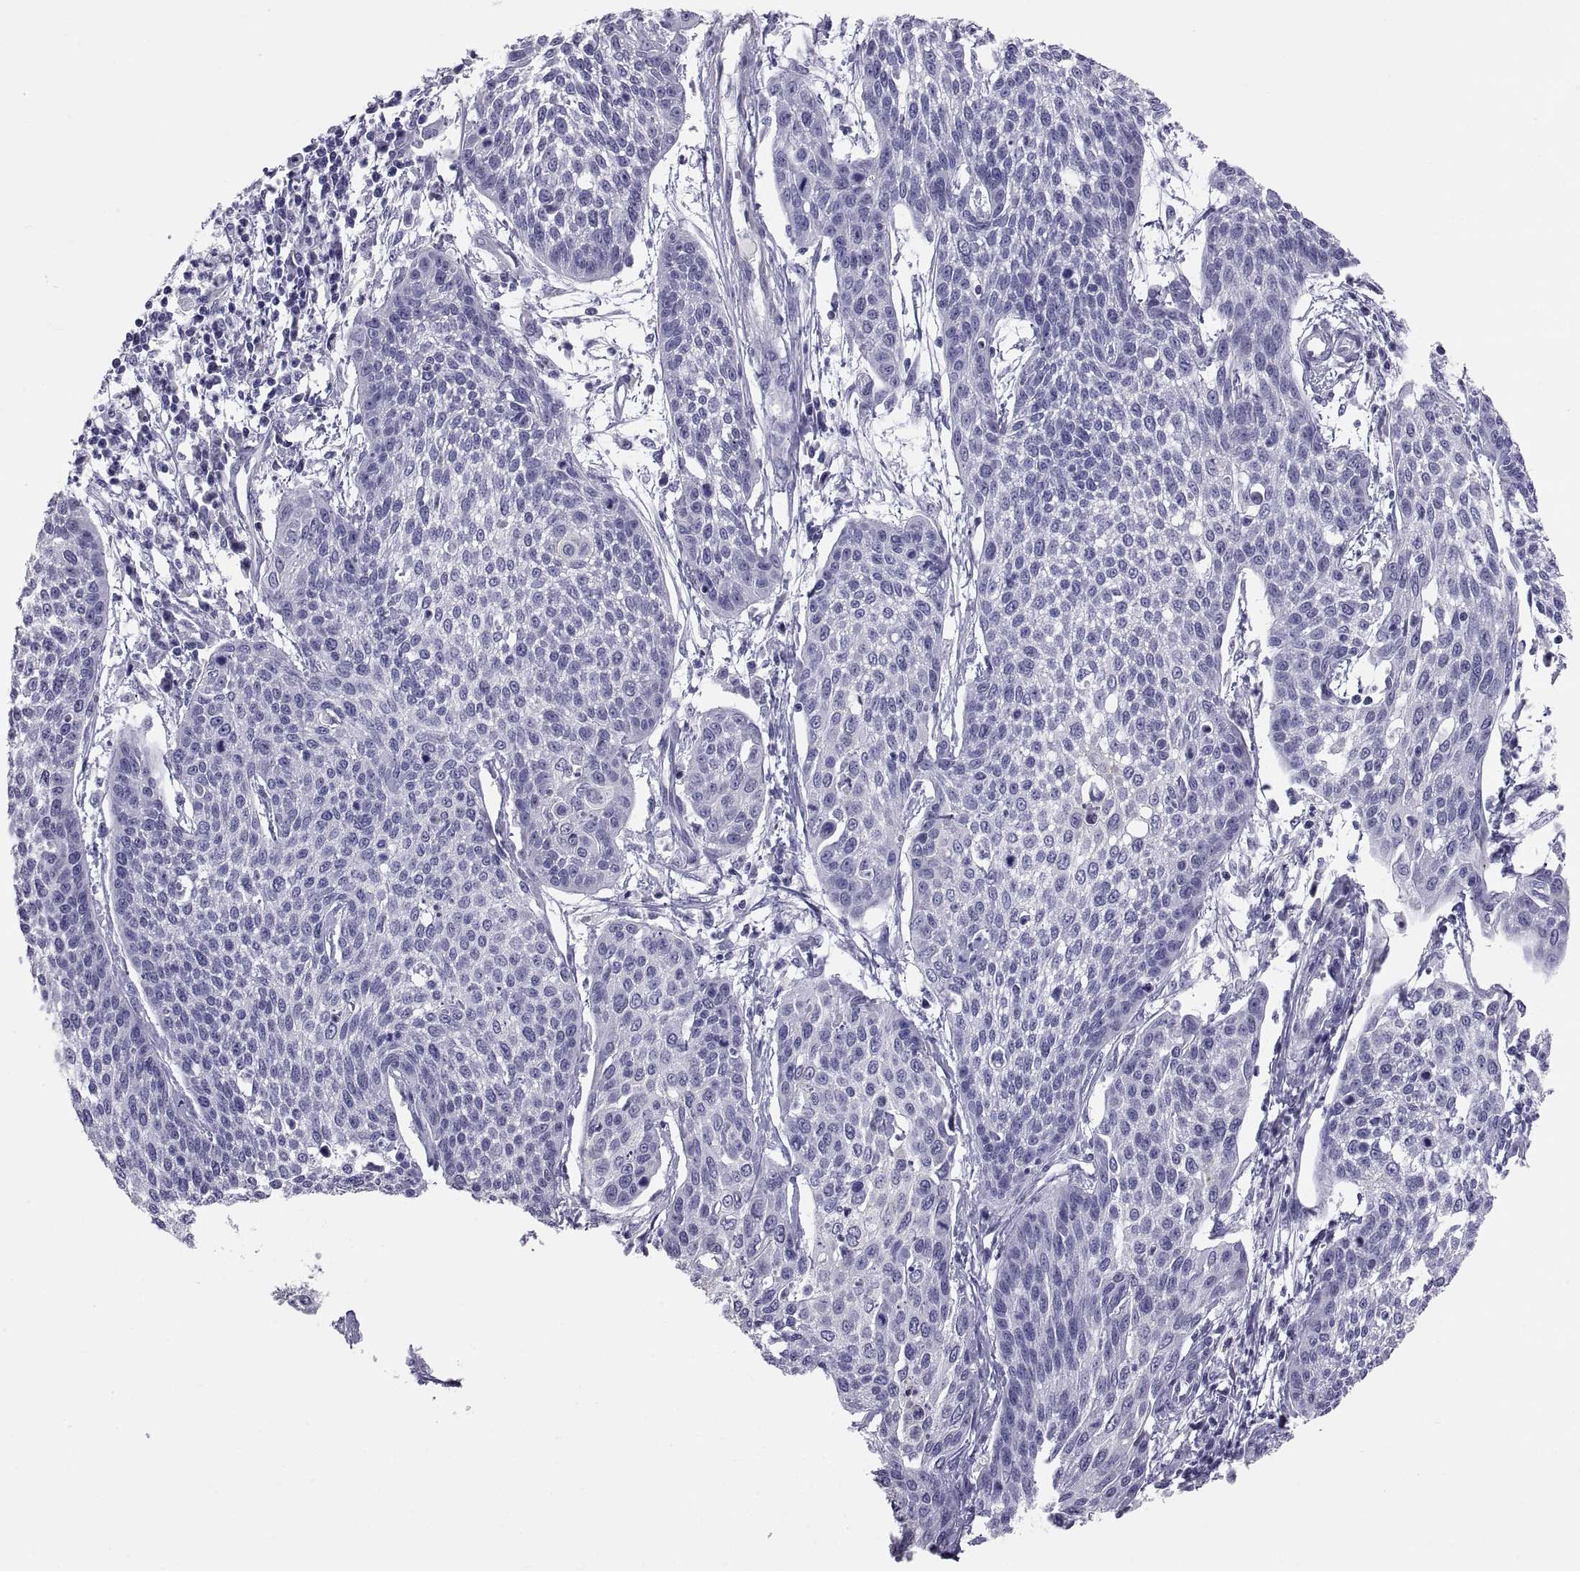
{"staining": {"intensity": "negative", "quantity": "none", "location": "none"}, "tissue": "cervical cancer", "cell_type": "Tumor cells", "image_type": "cancer", "snomed": [{"axis": "morphology", "description": "Squamous cell carcinoma, NOS"}, {"axis": "topography", "description": "Cervix"}], "caption": "A histopathology image of human cervical cancer is negative for staining in tumor cells. The staining is performed using DAB brown chromogen with nuclei counter-stained in using hematoxylin.", "gene": "FAM170A", "patient": {"sex": "female", "age": 34}}